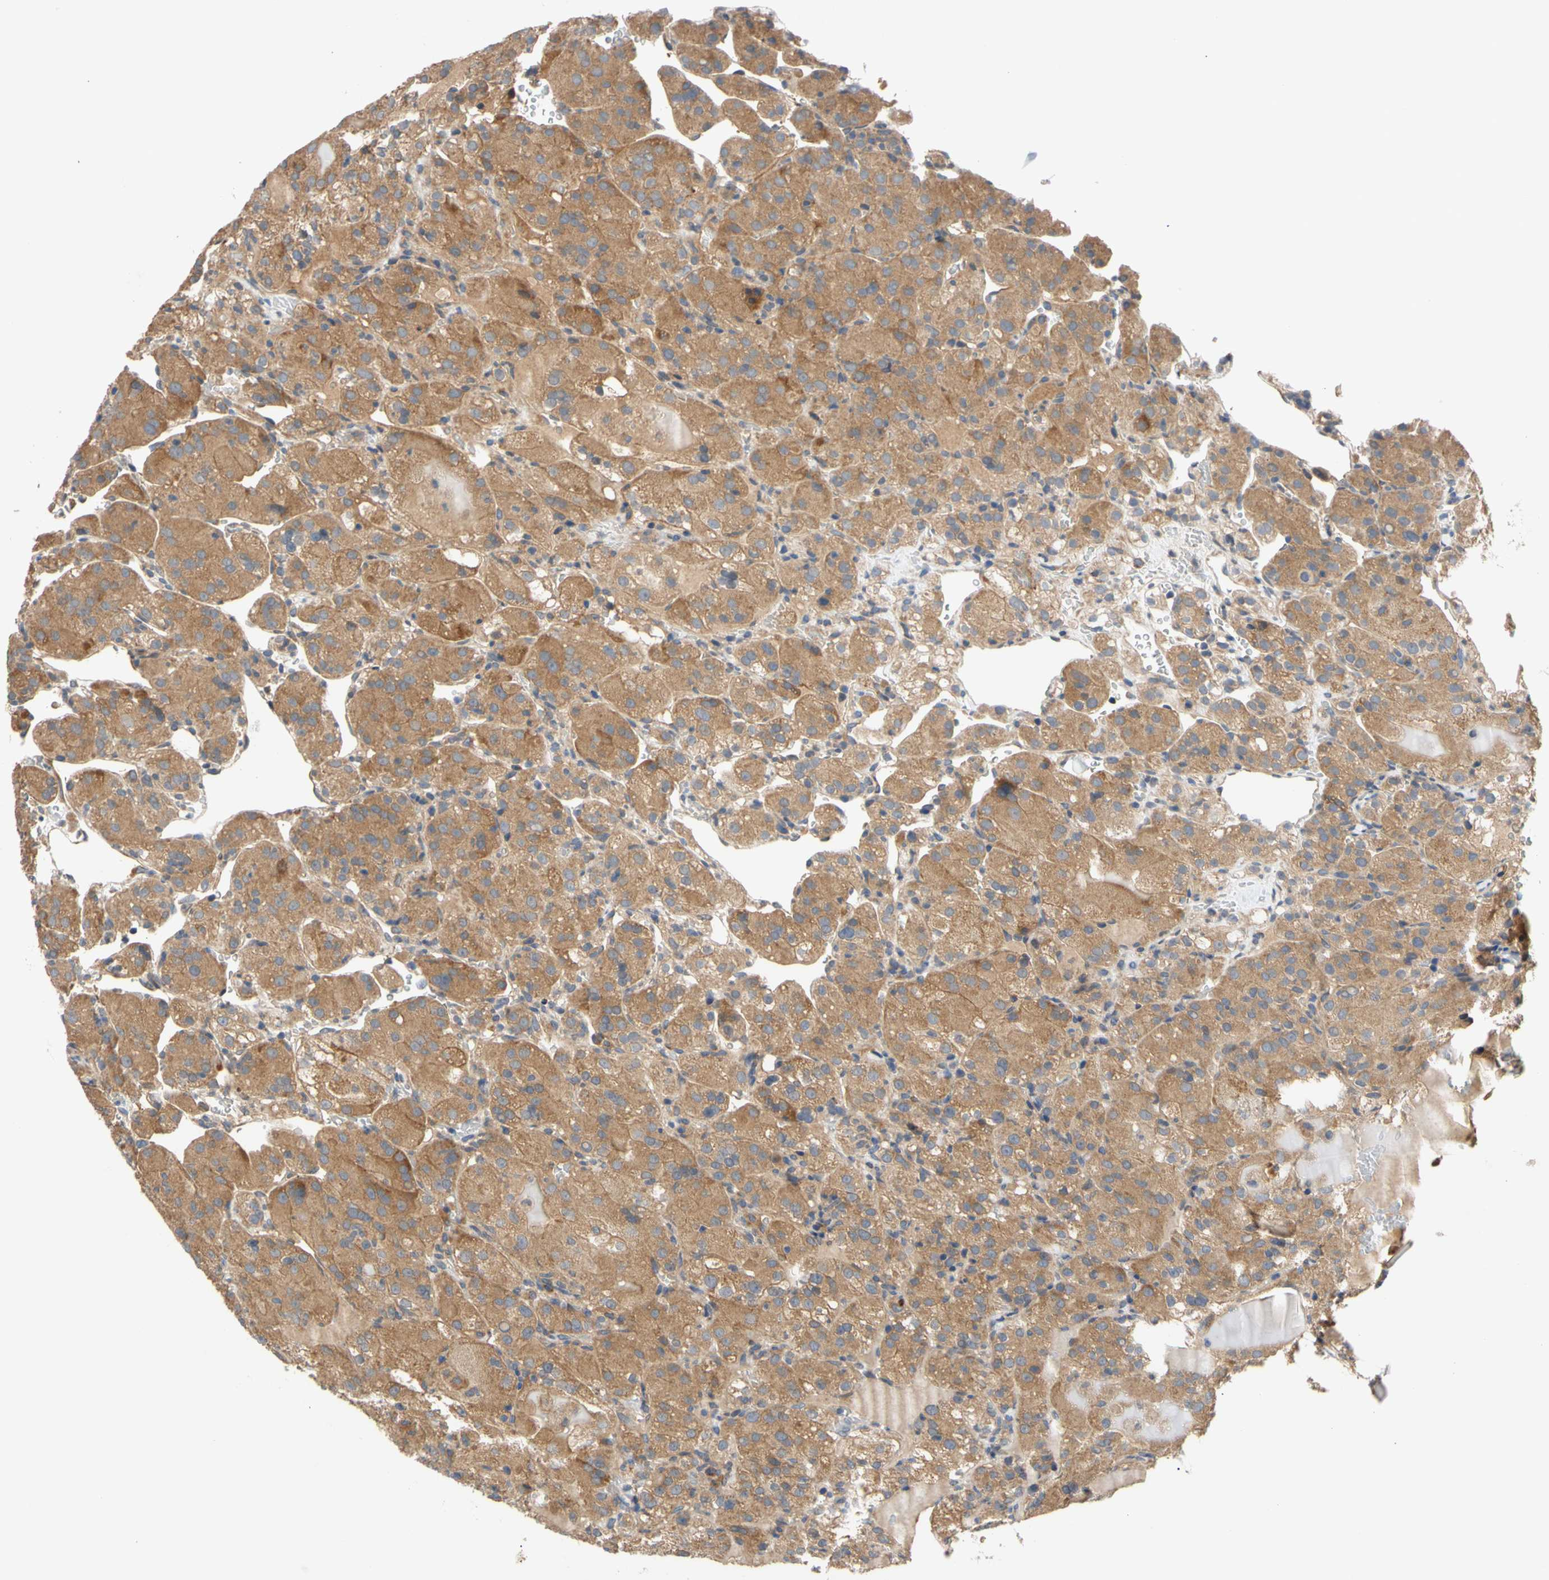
{"staining": {"intensity": "moderate", "quantity": ">75%", "location": "cytoplasmic/membranous"}, "tissue": "renal cancer", "cell_type": "Tumor cells", "image_type": "cancer", "snomed": [{"axis": "morphology", "description": "Normal tissue, NOS"}, {"axis": "morphology", "description": "Adenocarcinoma, NOS"}, {"axis": "topography", "description": "Kidney"}], "caption": "Tumor cells demonstrate medium levels of moderate cytoplasmic/membranous expression in about >75% of cells in human renal cancer (adenocarcinoma). (Stains: DAB (3,3'-diaminobenzidine) in brown, nuclei in blue, Microscopy: brightfield microscopy at high magnification).", "gene": "MBTPS2", "patient": {"sex": "male", "age": 61}}